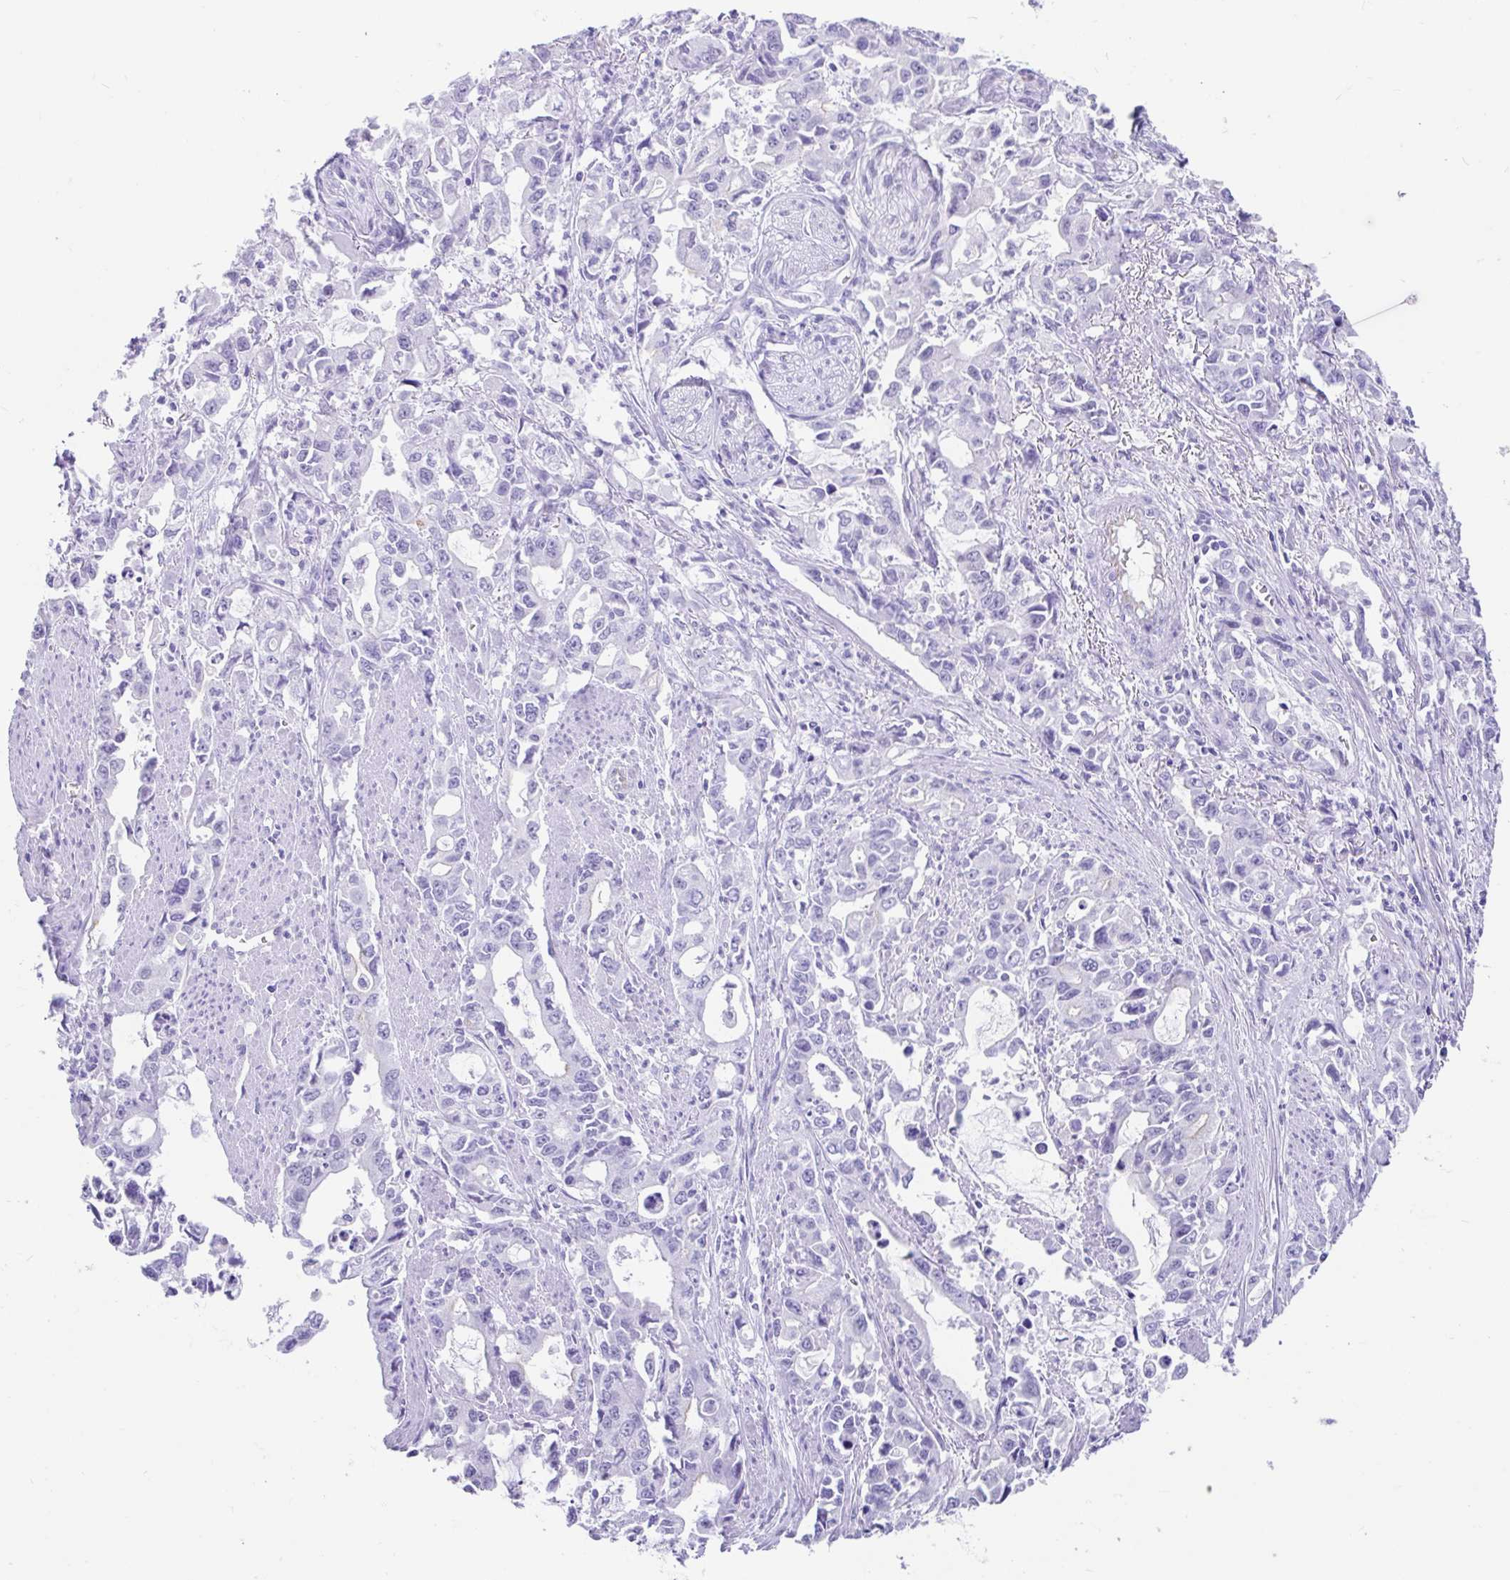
{"staining": {"intensity": "negative", "quantity": "none", "location": "none"}, "tissue": "stomach cancer", "cell_type": "Tumor cells", "image_type": "cancer", "snomed": [{"axis": "morphology", "description": "Adenocarcinoma, NOS"}, {"axis": "topography", "description": "Stomach, upper"}], "caption": "Tumor cells are negative for protein expression in human adenocarcinoma (stomach).", "gene": "FAM107A", "patient": {"sex": "male", "age": 85}}